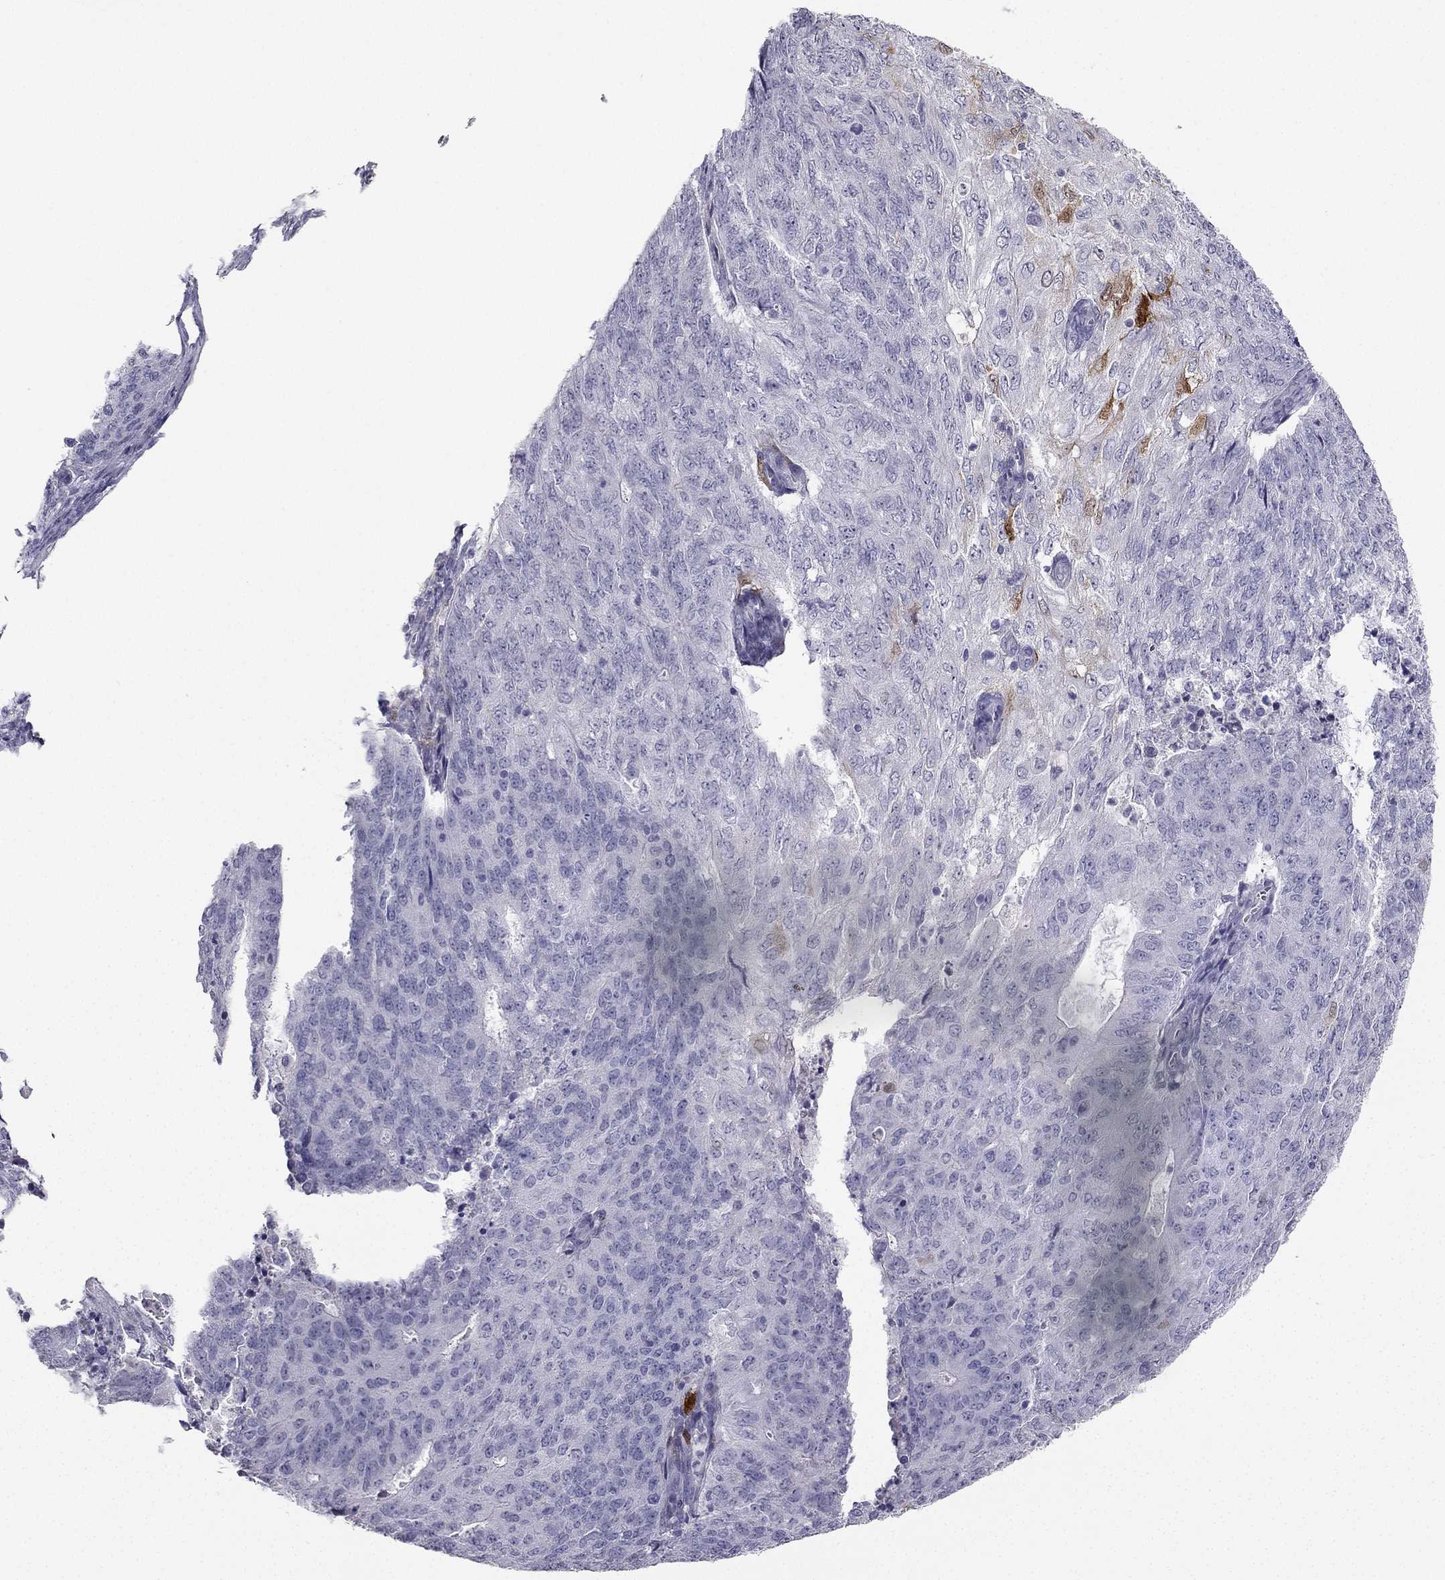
{"staining": {"intensity": "negative", "quantity": "none", "location": "none"}, "tissue": "endometrial cancer", "cell_type": "Tumor cells", "image_type": "cancer", "snomed": [{"axis": "morphology", "description": "Adenocarcinoma, NOS"}, {"axis": "topography", "description": "Endometrium"}], "caption": "The micrograph exhibits no significant staining in tumor cells of endometrial adenocarcinoma.", "gene": "CALB2", "patient": {"sex": "female", "age": 82}}